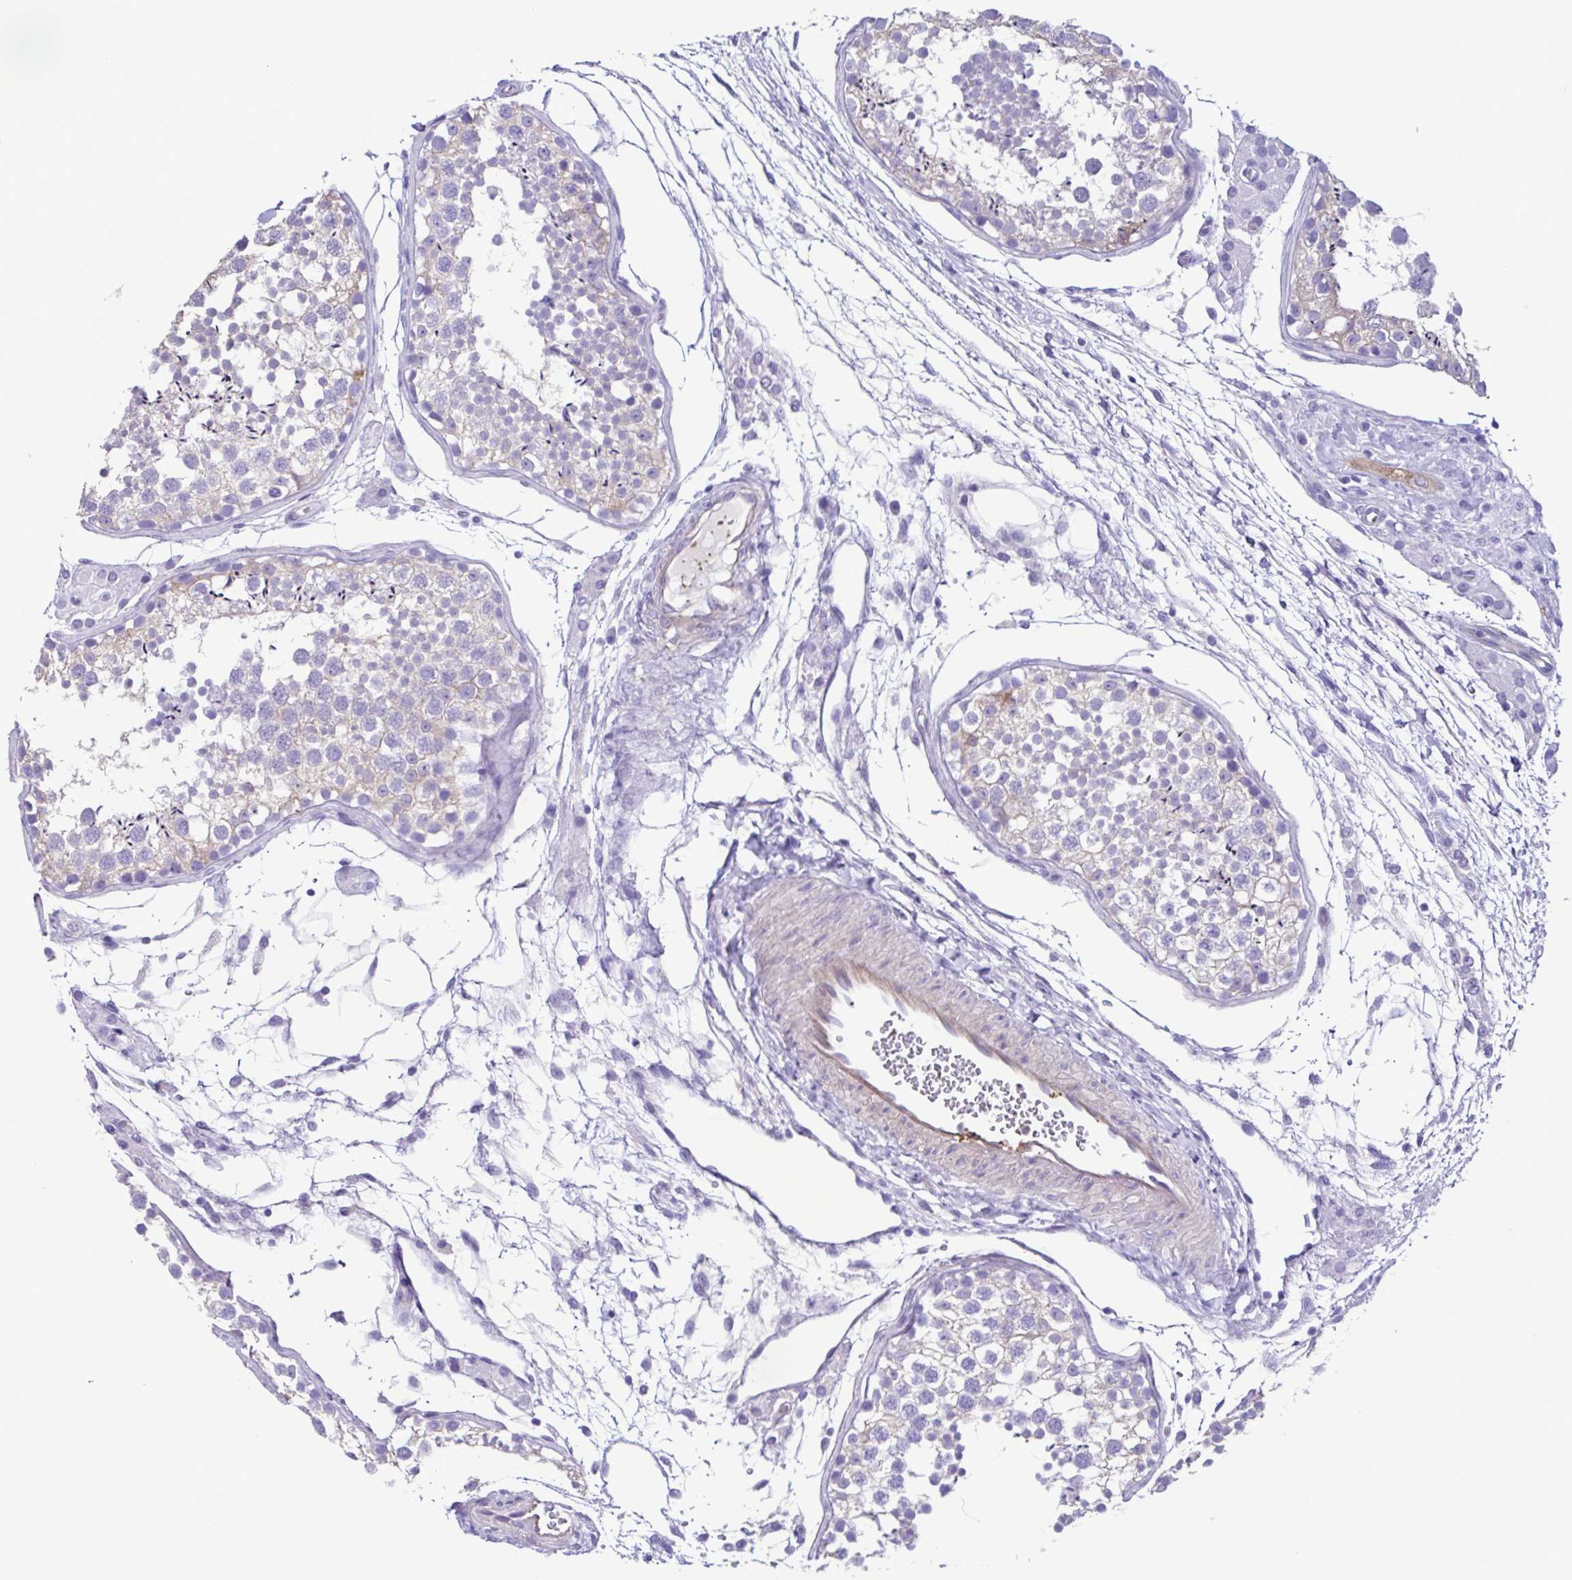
{"staining": {"intensity": "weak", "quantity": "<25%", "location": "cytoplasmic/membranous"}, "tissue": "testis", "cell_type": "Cells in seminiferous ducts", "image_type": "normal", "snomed": [{"axis": "morphology", "description": "Normal tissue, NOS"}, {"axis": "morphology", "description": "Seminoma, NOS"}, {"axis": "topography", "description": "Testis"}], "caption": "IHC photomicrograph of normal testis: human testis stained with DAB reveals no significant protein positivity in cells in seminiferous ducts. The staining is performed using DAB brown chromogen with nuclei counter-stained in using hematoxylin.", "gene": "CYP11B1", "patient": {"sex": "male", "age": 29}}